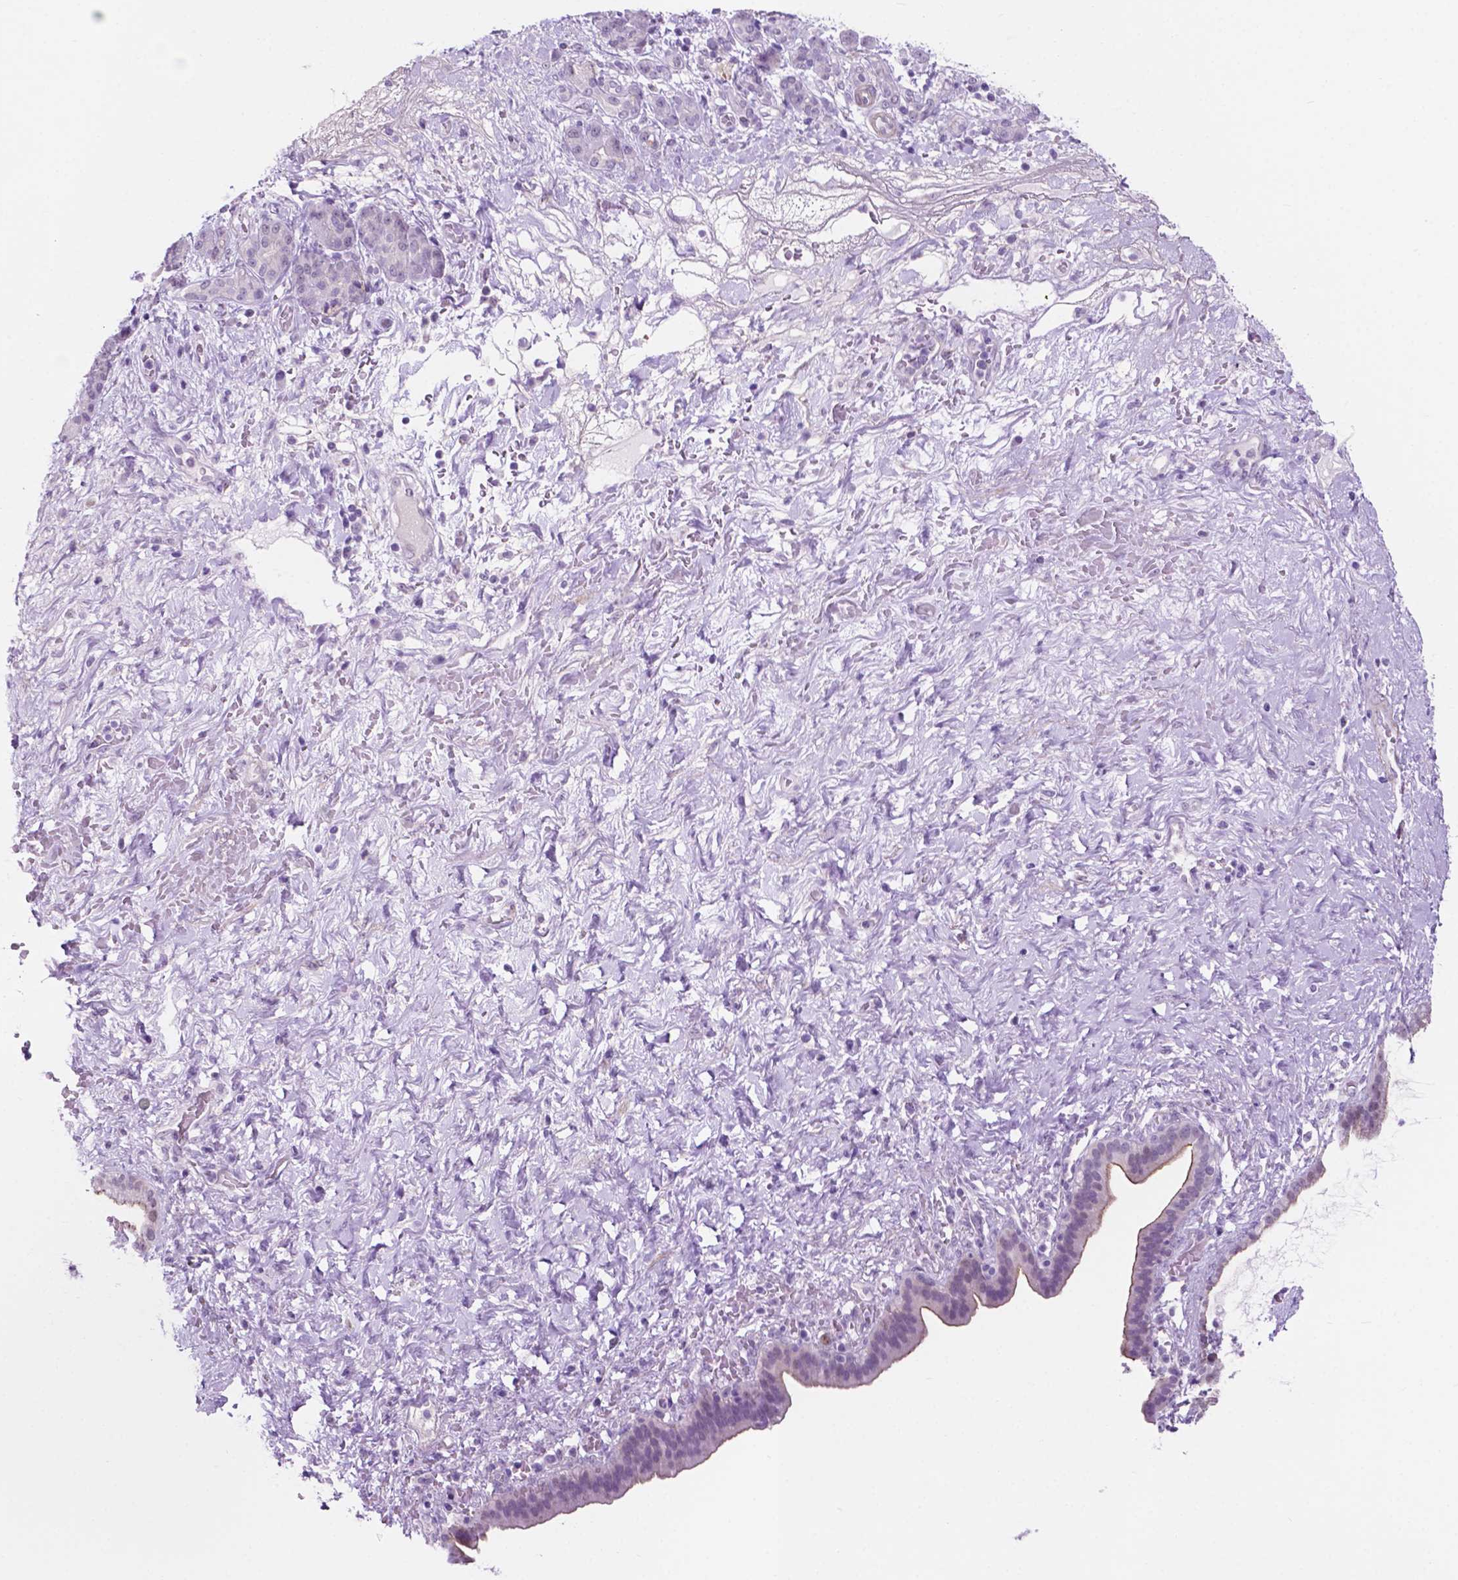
{"staining": {"intensity": "negative", "quantity": "none", "location": "none"}, "tissue": "pancreatic cancer", "cell_type": "Tumor cells", "image_type": "cancer", "snomed": [{"axis": "morphology", "description": "Adenocarcinoma, NOS"}, {"axis": "topography", "description": "Pancreas"}], "caption": "This image is of pancreatic cancer stained with IHC to label a protein in brown with the nuclei are counter-stained blue. There is no expression in tumor cells.", "gene": "ACY3", "patient": {"sex": "male", "age": 44}}